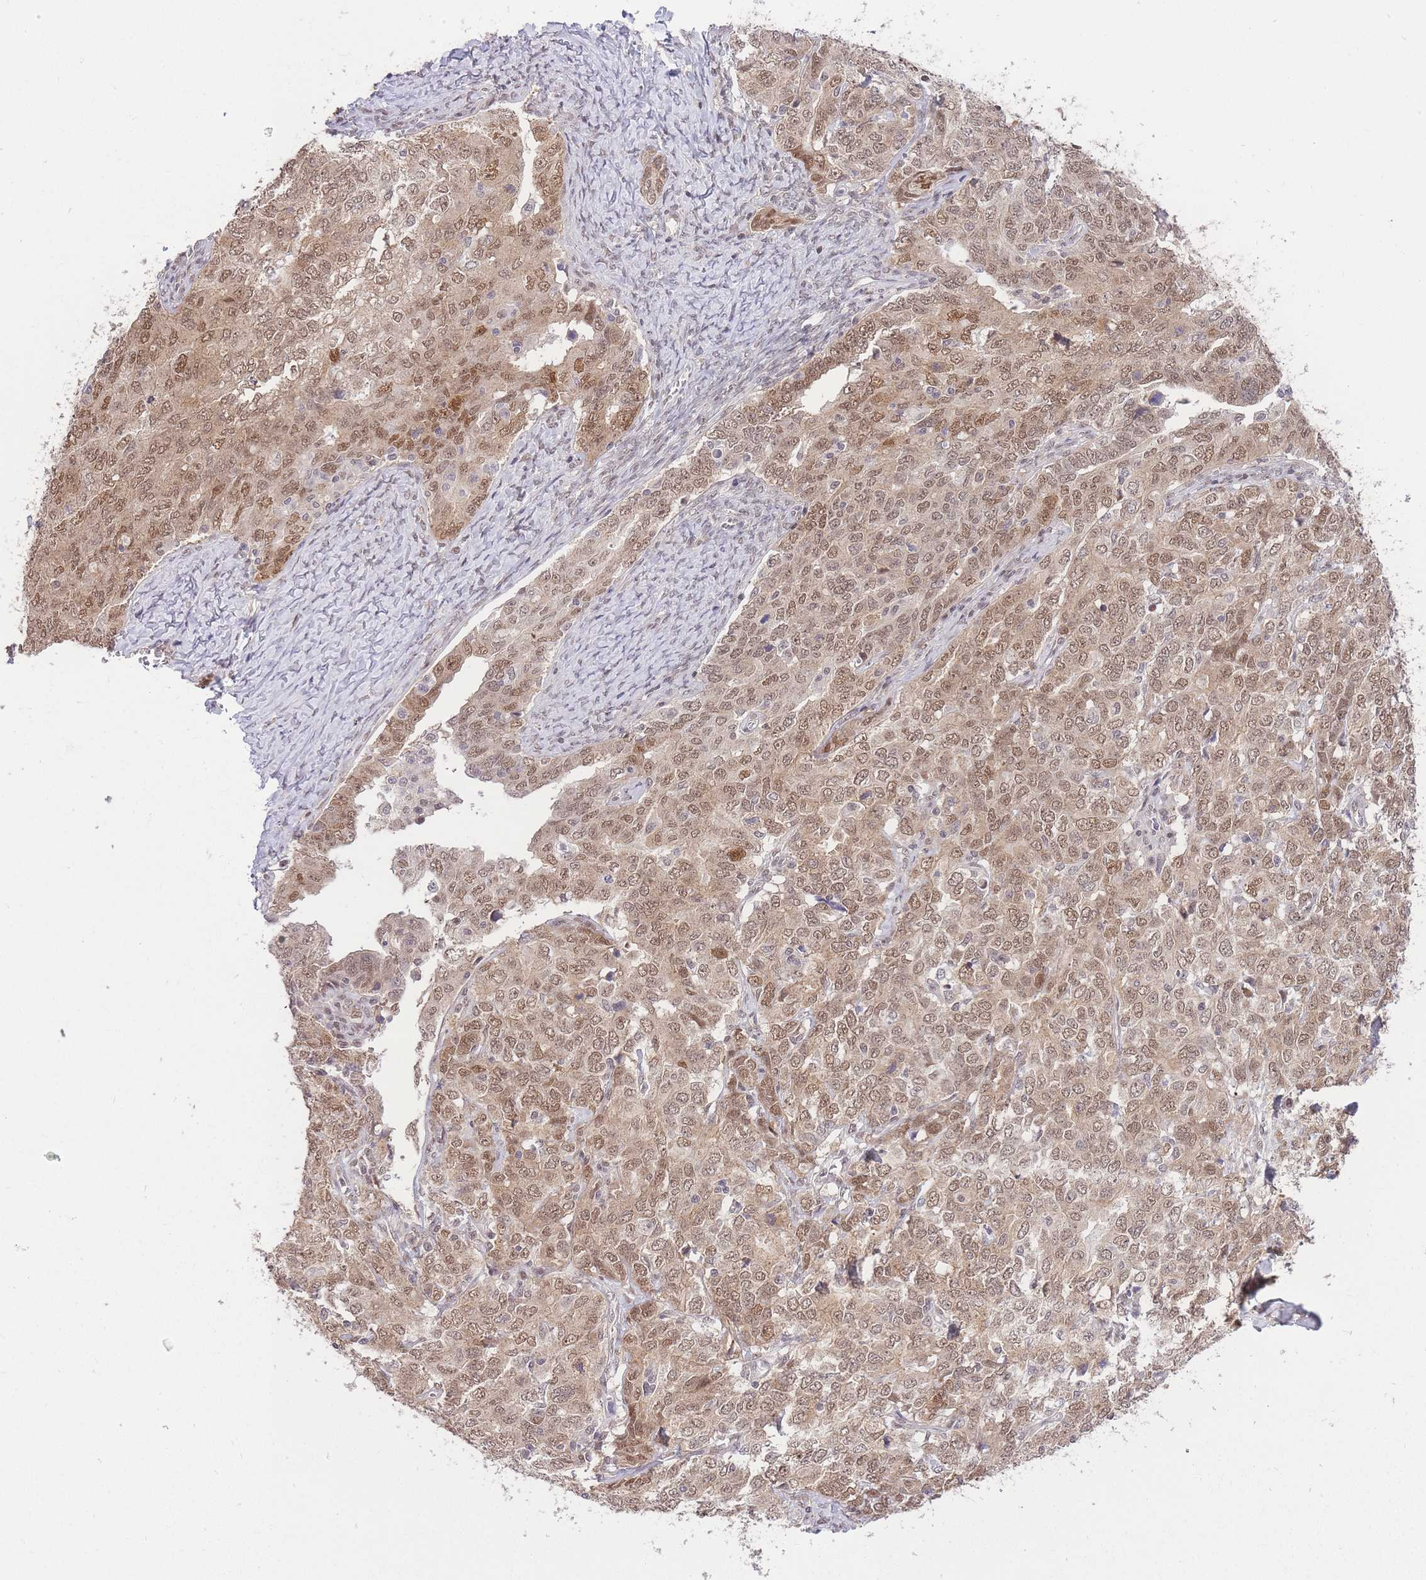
{"staining": {"intensity": "moderate", "quantity": ">75%", "location": "nuclear"}, "tissue": "ovarian cancer", "cell_type": "Tumor cells", "image_type": "cancer", "snomed": [{"axis": "morphology", "description": "Carcinoma, endometroid"}, {"axis": "topography", "description": "Ovary"}], "caption": "Ovarian endometroid carcinoma tissue shows moderate nuclear positivity in about >75% of tumor cells", "gene": "UBXN7", "patient": {"sex": "female", "age": 62}}